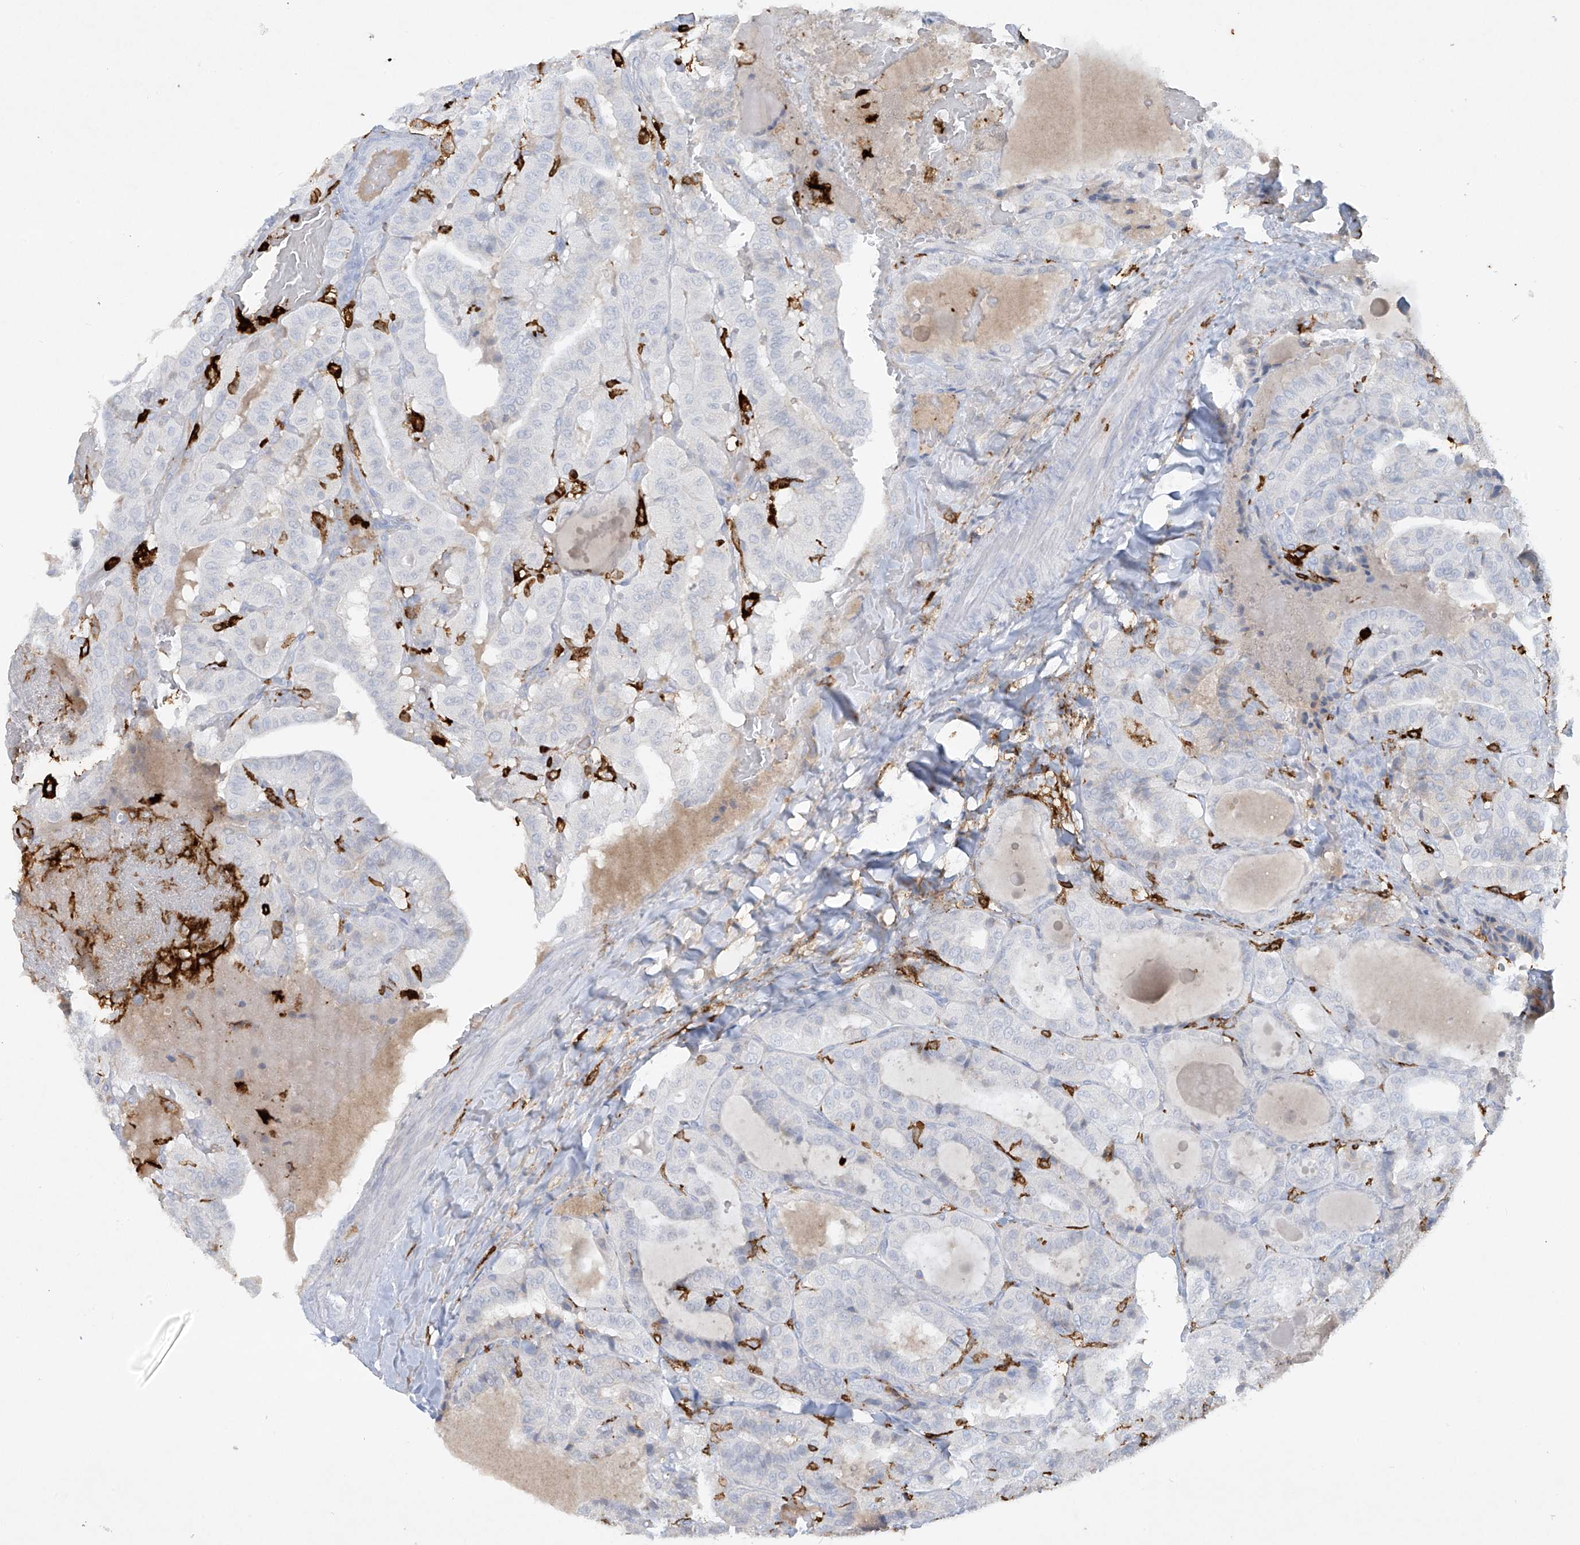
{"staining": {"intensity": "negative", "quantity": "none", "location": "none"}, "tissue": "thyroid cancer", "cell_type": "Tumor cells", "image_type": "cancer", "snomed": [{"axis": "morphology", "description": "Papillary adenocarcinoma, NOS"}, {"axis": "topography", "description": "Thyroid gland"}], "caption": "Immunohistochemistry photomicrograph of thyroid papillary adenocarcinoma stained for a protein (brown), which displays no staining in tumor cells.", "gene": "FCGR3A", "patient": {"sex": "male", "age": 77}}